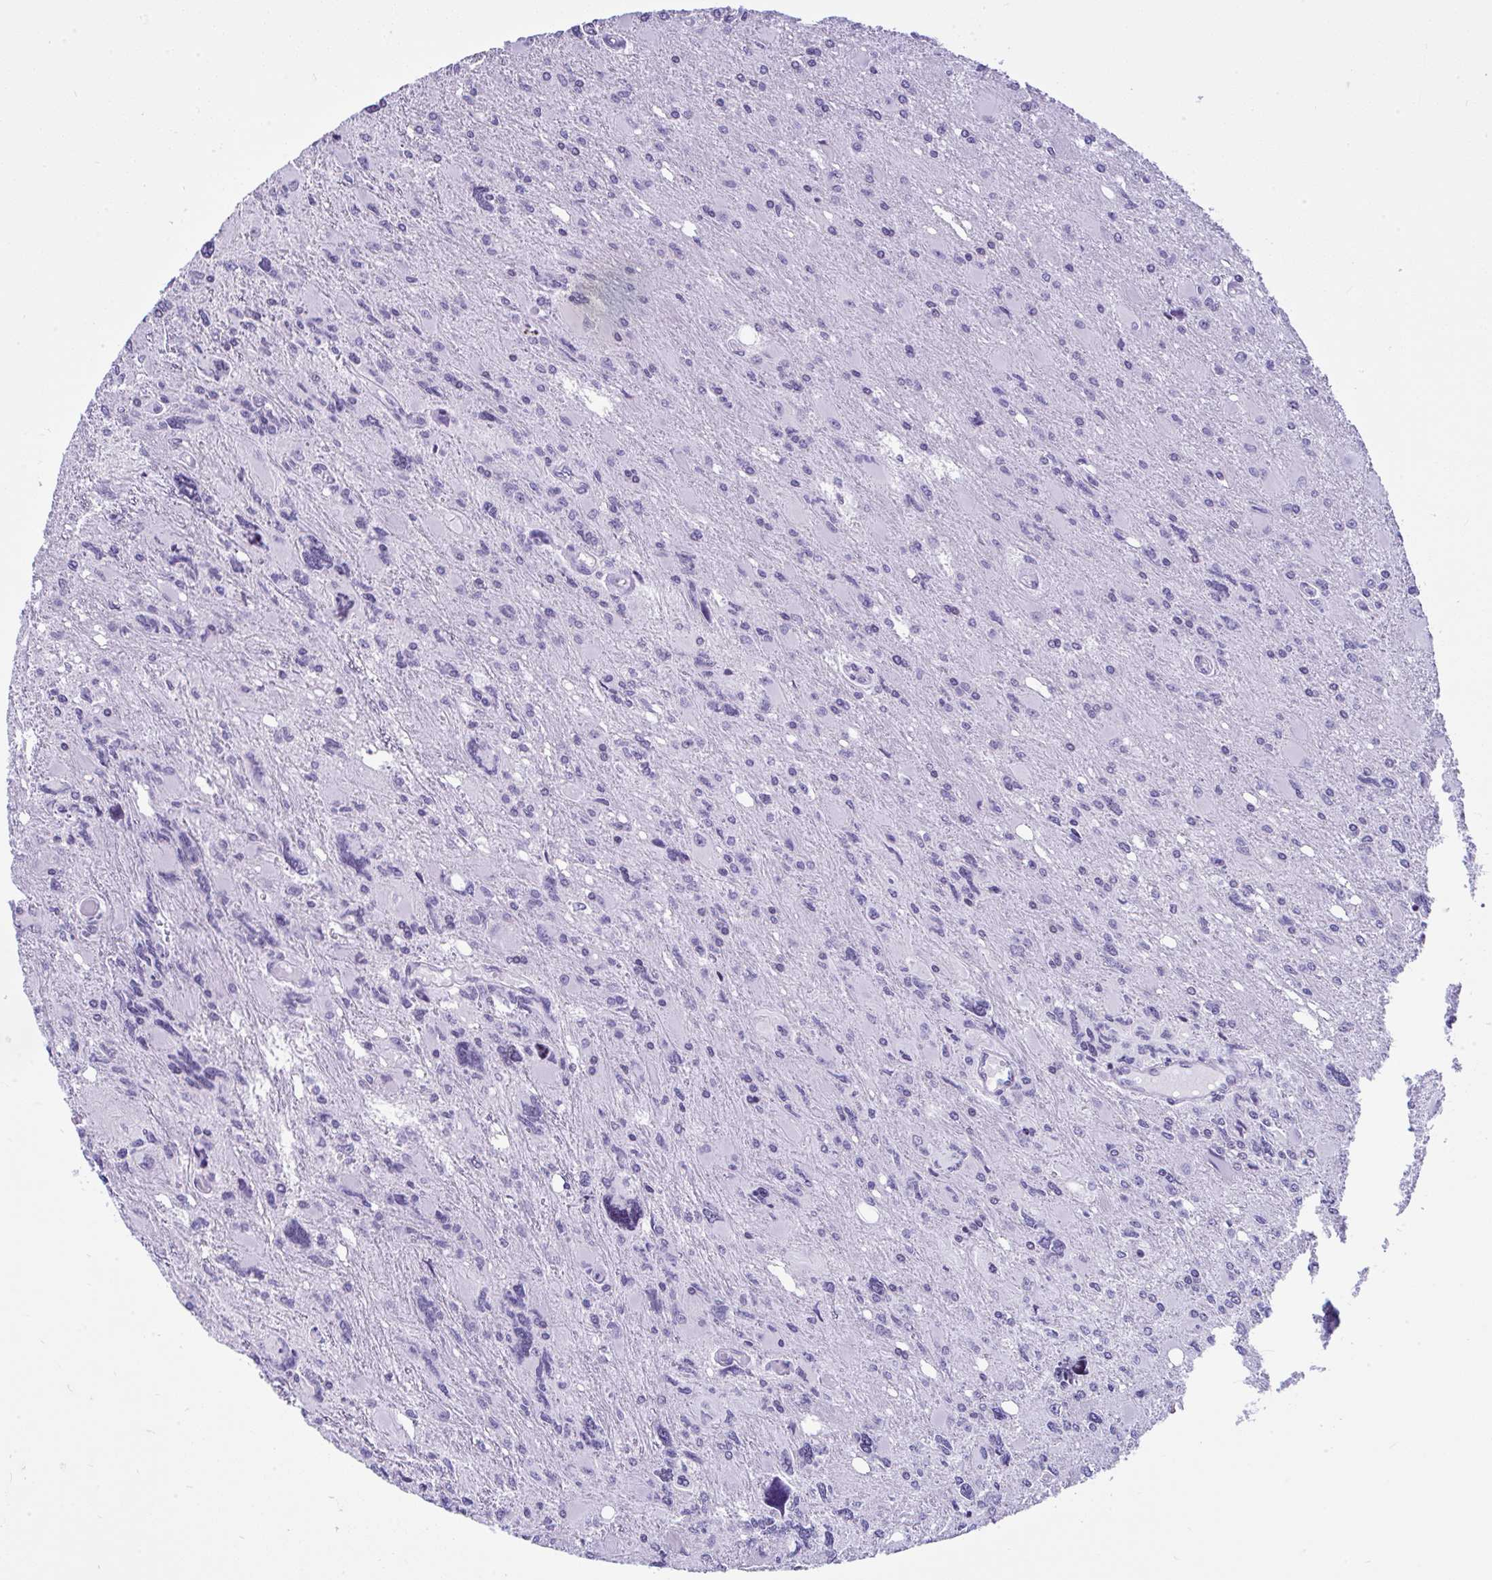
{"staining": {"intensity": "negative", "quantity": "none", "location": "none"}, "tissue": "glioma", "cell_type": "Tumor cells", "image_type": "cancer", "snomed": [{"axis": "morphology", "description": "Glioma, malignant, High grade"}, {"axis": "topography", "description": "Brain"}], "caption": "This is an immunohistochemistry micrograph of human malignant high-grade glioma. There is no expression in tumor cells.", "gene": "KRT27", "patient": {"sex": "male", "age": 67}}